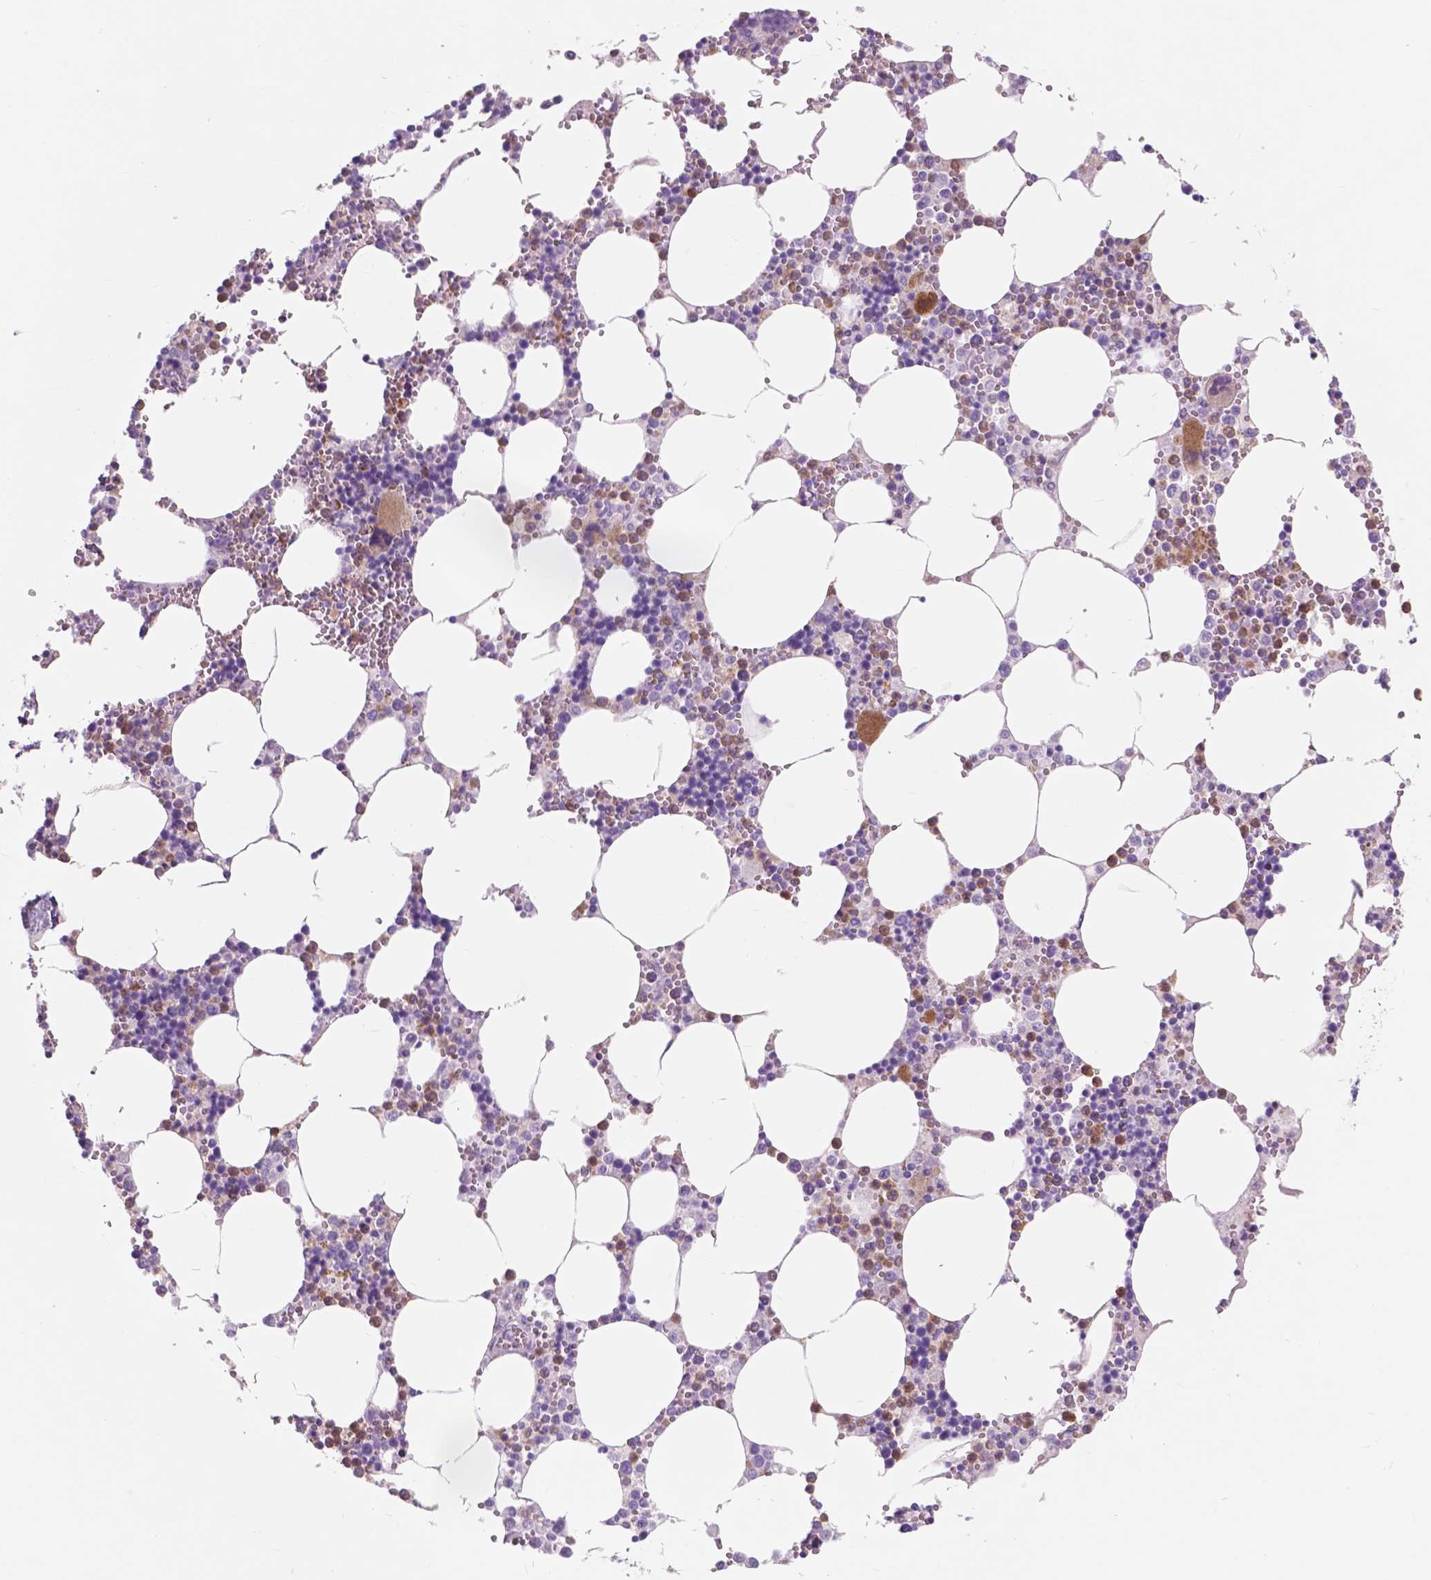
{"staining": {"intensity": "moderate", "quantity": "25%-75%", "location": "cytoplasmic/membranous"}, "tissue": "bone marrow", "cell_type": "Hematopoietic cells", "image_type": "normal", "snomed": [{"axis": "morphology", "description": "Normal tissue, NOS"}, {"axis": "topography", "description": "Bone marrow"}], "caption": "Protein expression analysis of unremarkable bone marrow displays moderate cytoplasmic/membranous staining in approximately 25%-75% of hematopoietic cells.", "gene": "CUZD1", "patient": {"sex": "male", "age": 54}}